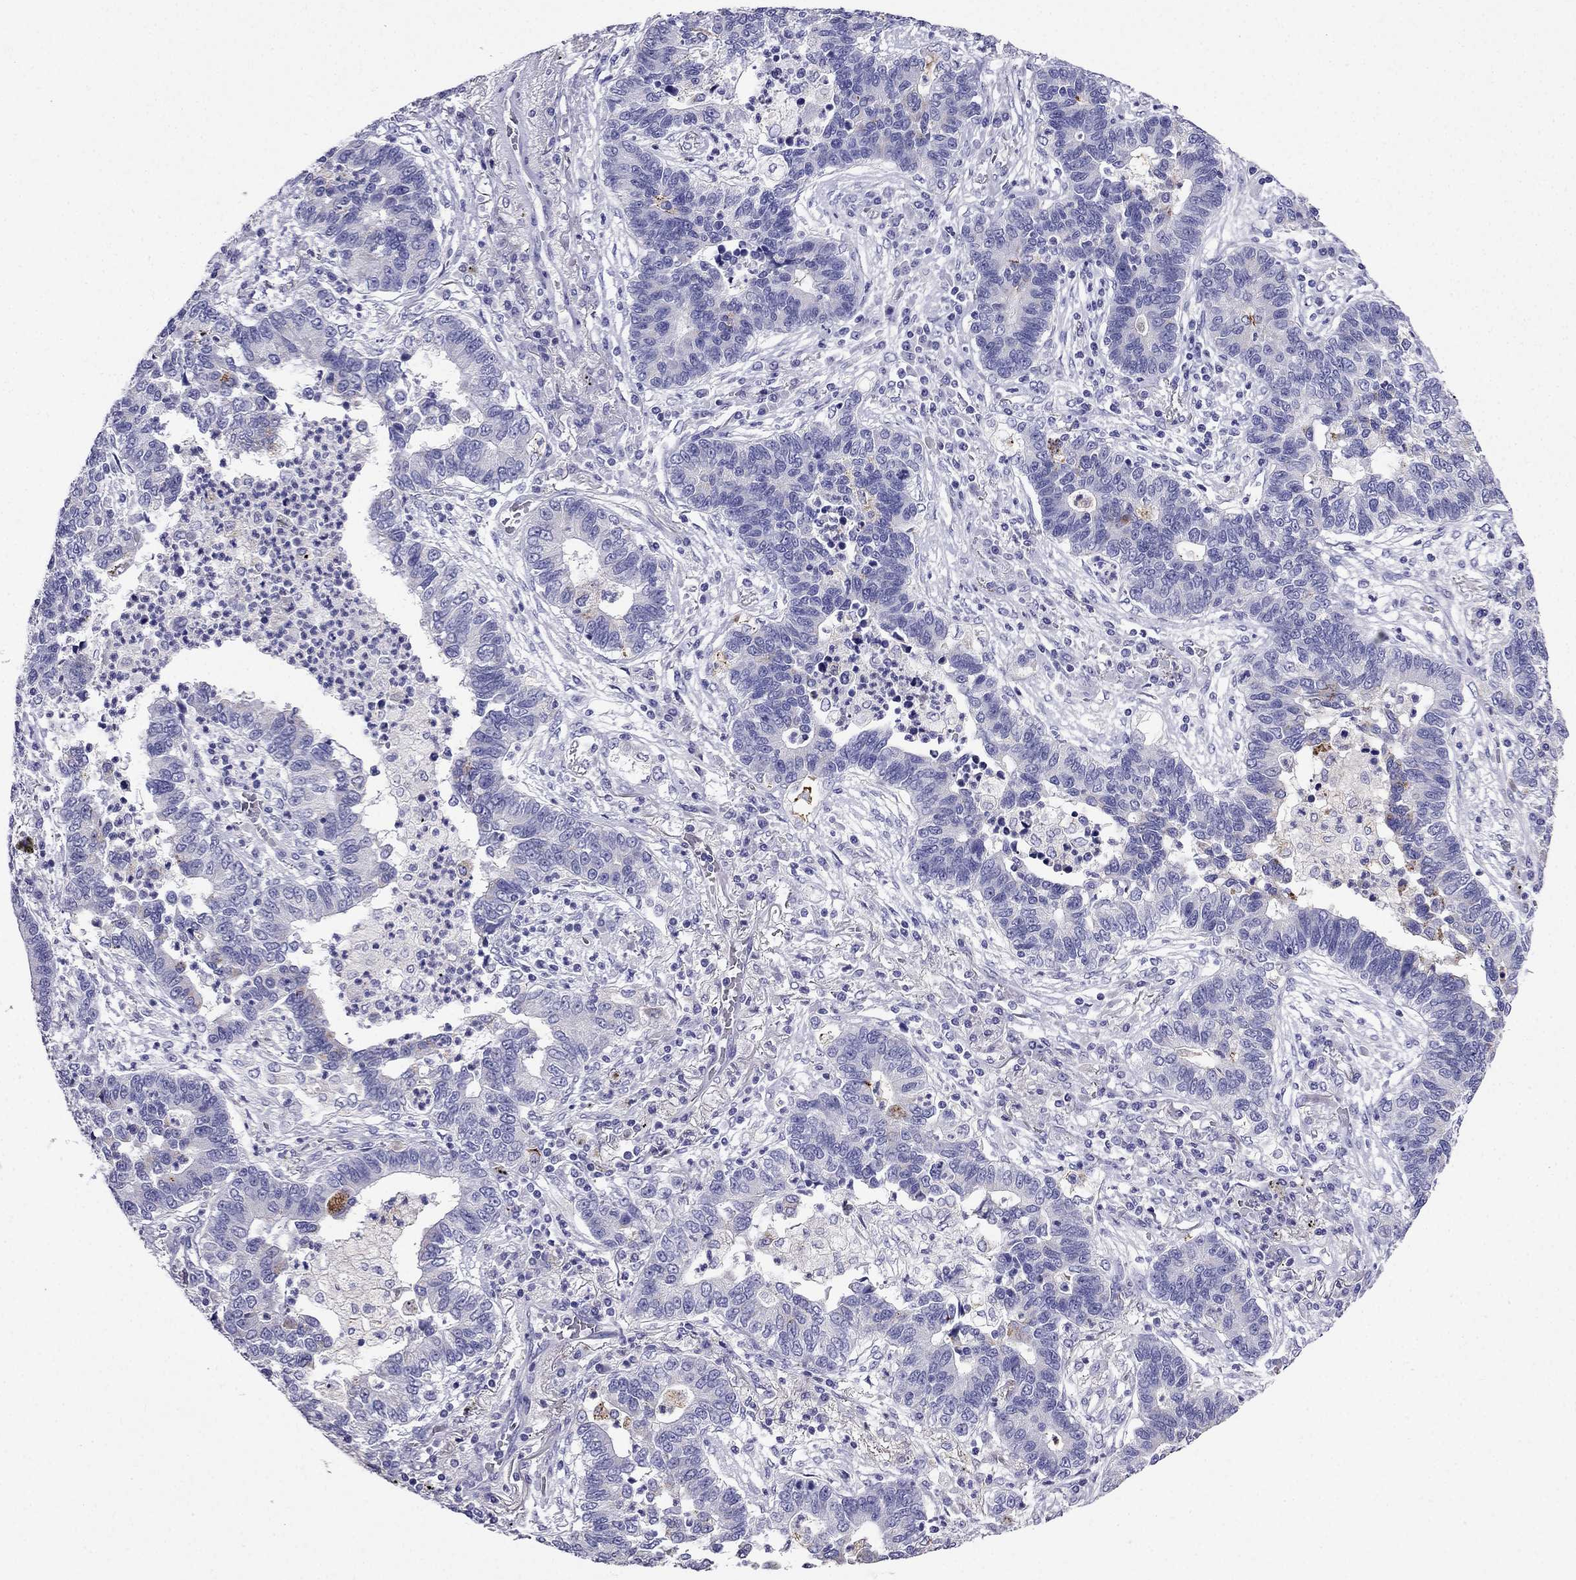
{"staining": {"intensity": "negative", "quantity": "none", "location": "none"}, "tissue": "lung cancer", "cell_type": "Tumor cells", "image_type": "cancer", "snomed": [{"axis": "morphology", "description": "Adenocarcinoma, NOS"}, {"axis": "topography", "description": "Lung"}], "caption": "This is an IHC micrograph of human lung cancer (adenocarcinoma). There is no positivity in tumor cells.", "gene": "PTH", "patient": {"sex": "female", "age": 57}}